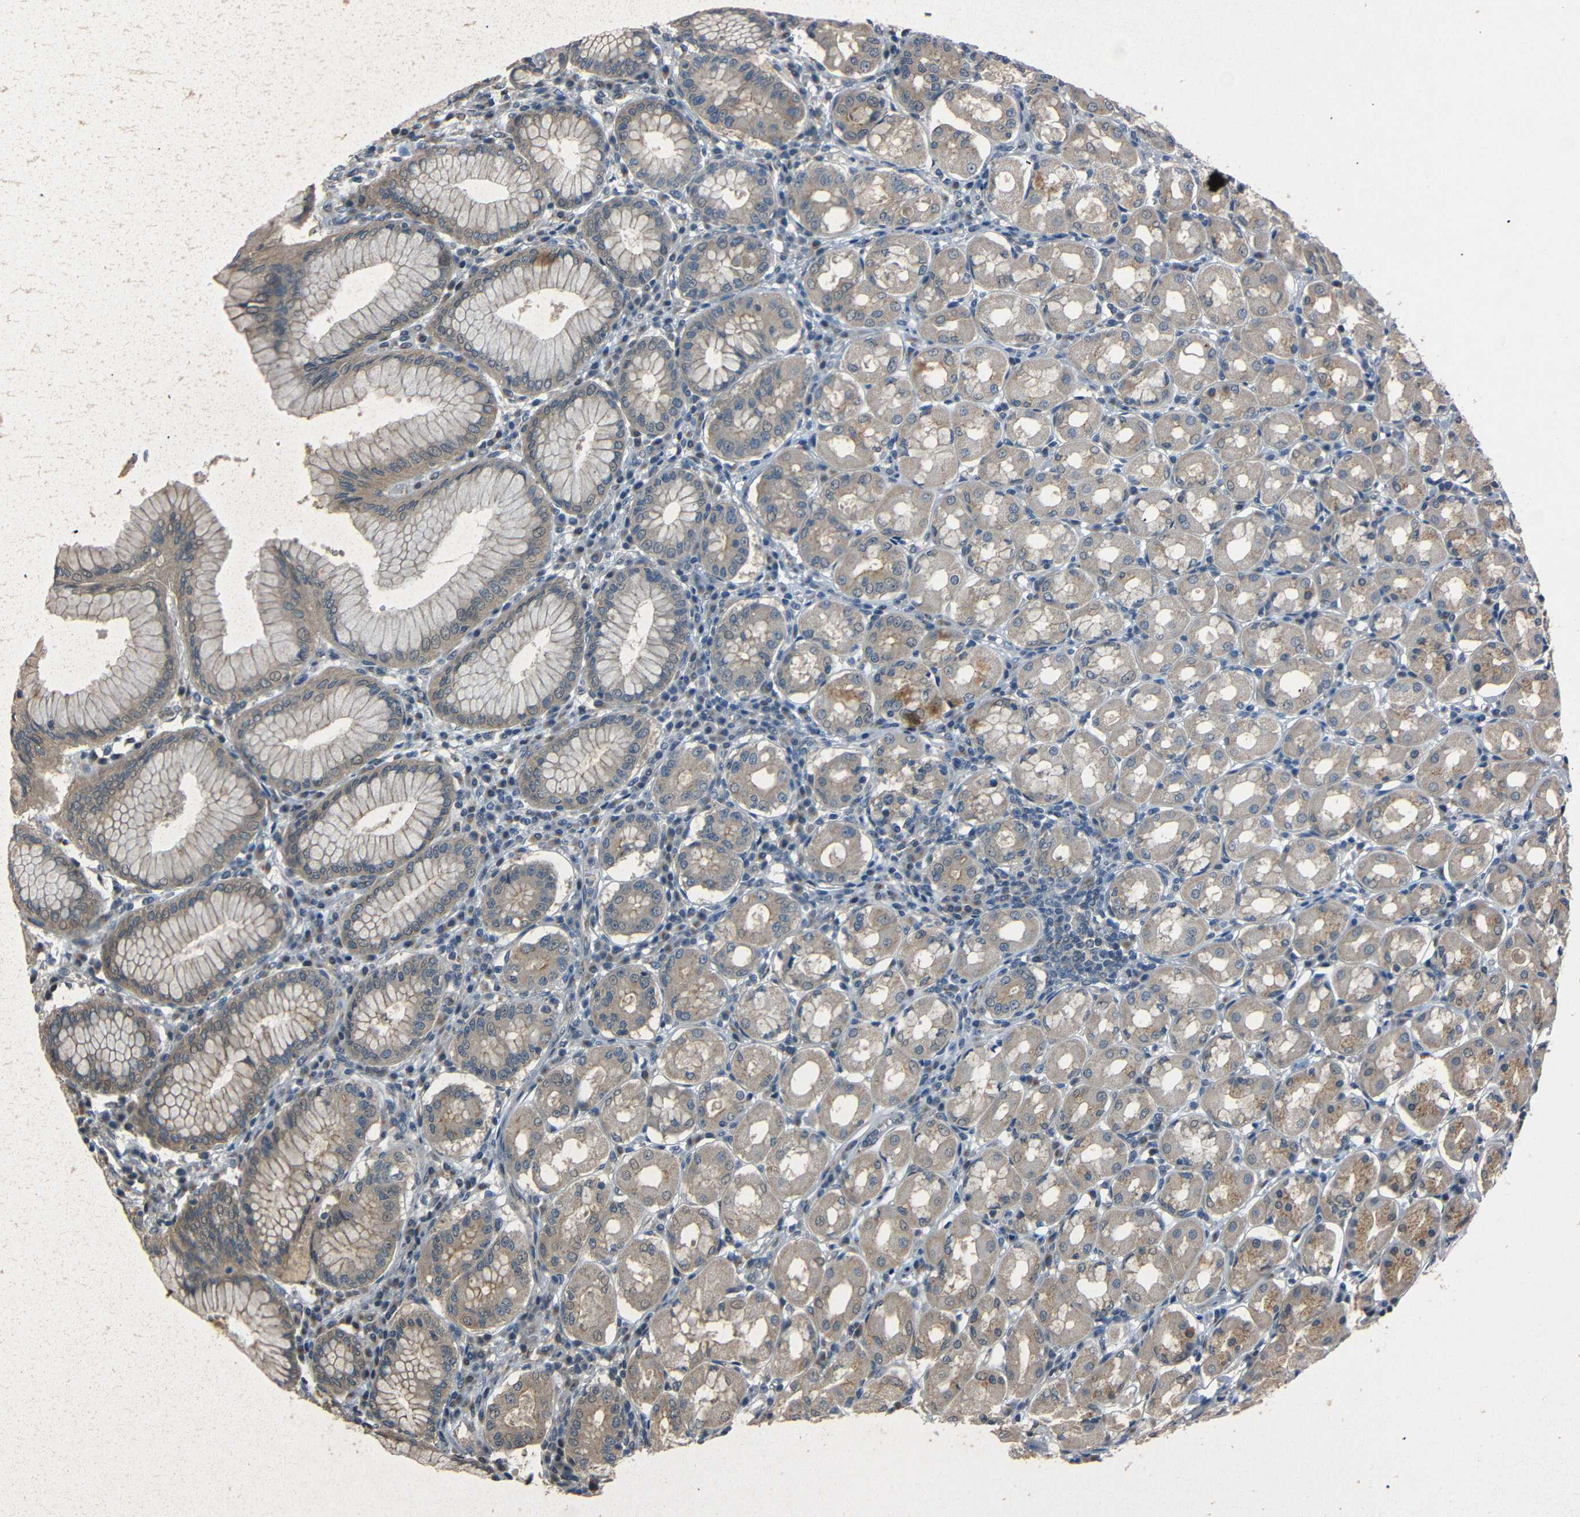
{"staining": {"intensity": "moderate", "quantity": ">75%", "location": "cytoplasmic/membranous"}, "tissue": "stomach", "cell_type": "Glandular cells", "image_type": "normal", "snomed": [{"axis": "morphology", "description": "Normal tissue, NOS"}, {"axis": "topography", "description": "Stomach"}, {"axis": "topography", "description": "Stomach, lower"}], "caption": "About >75% of glandular cells in normal stomach show moderate cytoplasmic/membranous protein positivity as visualized by brown immunohistochemical staining.", "gene": "AKAP9", "patient": {"sex": "female", "age": 56}}